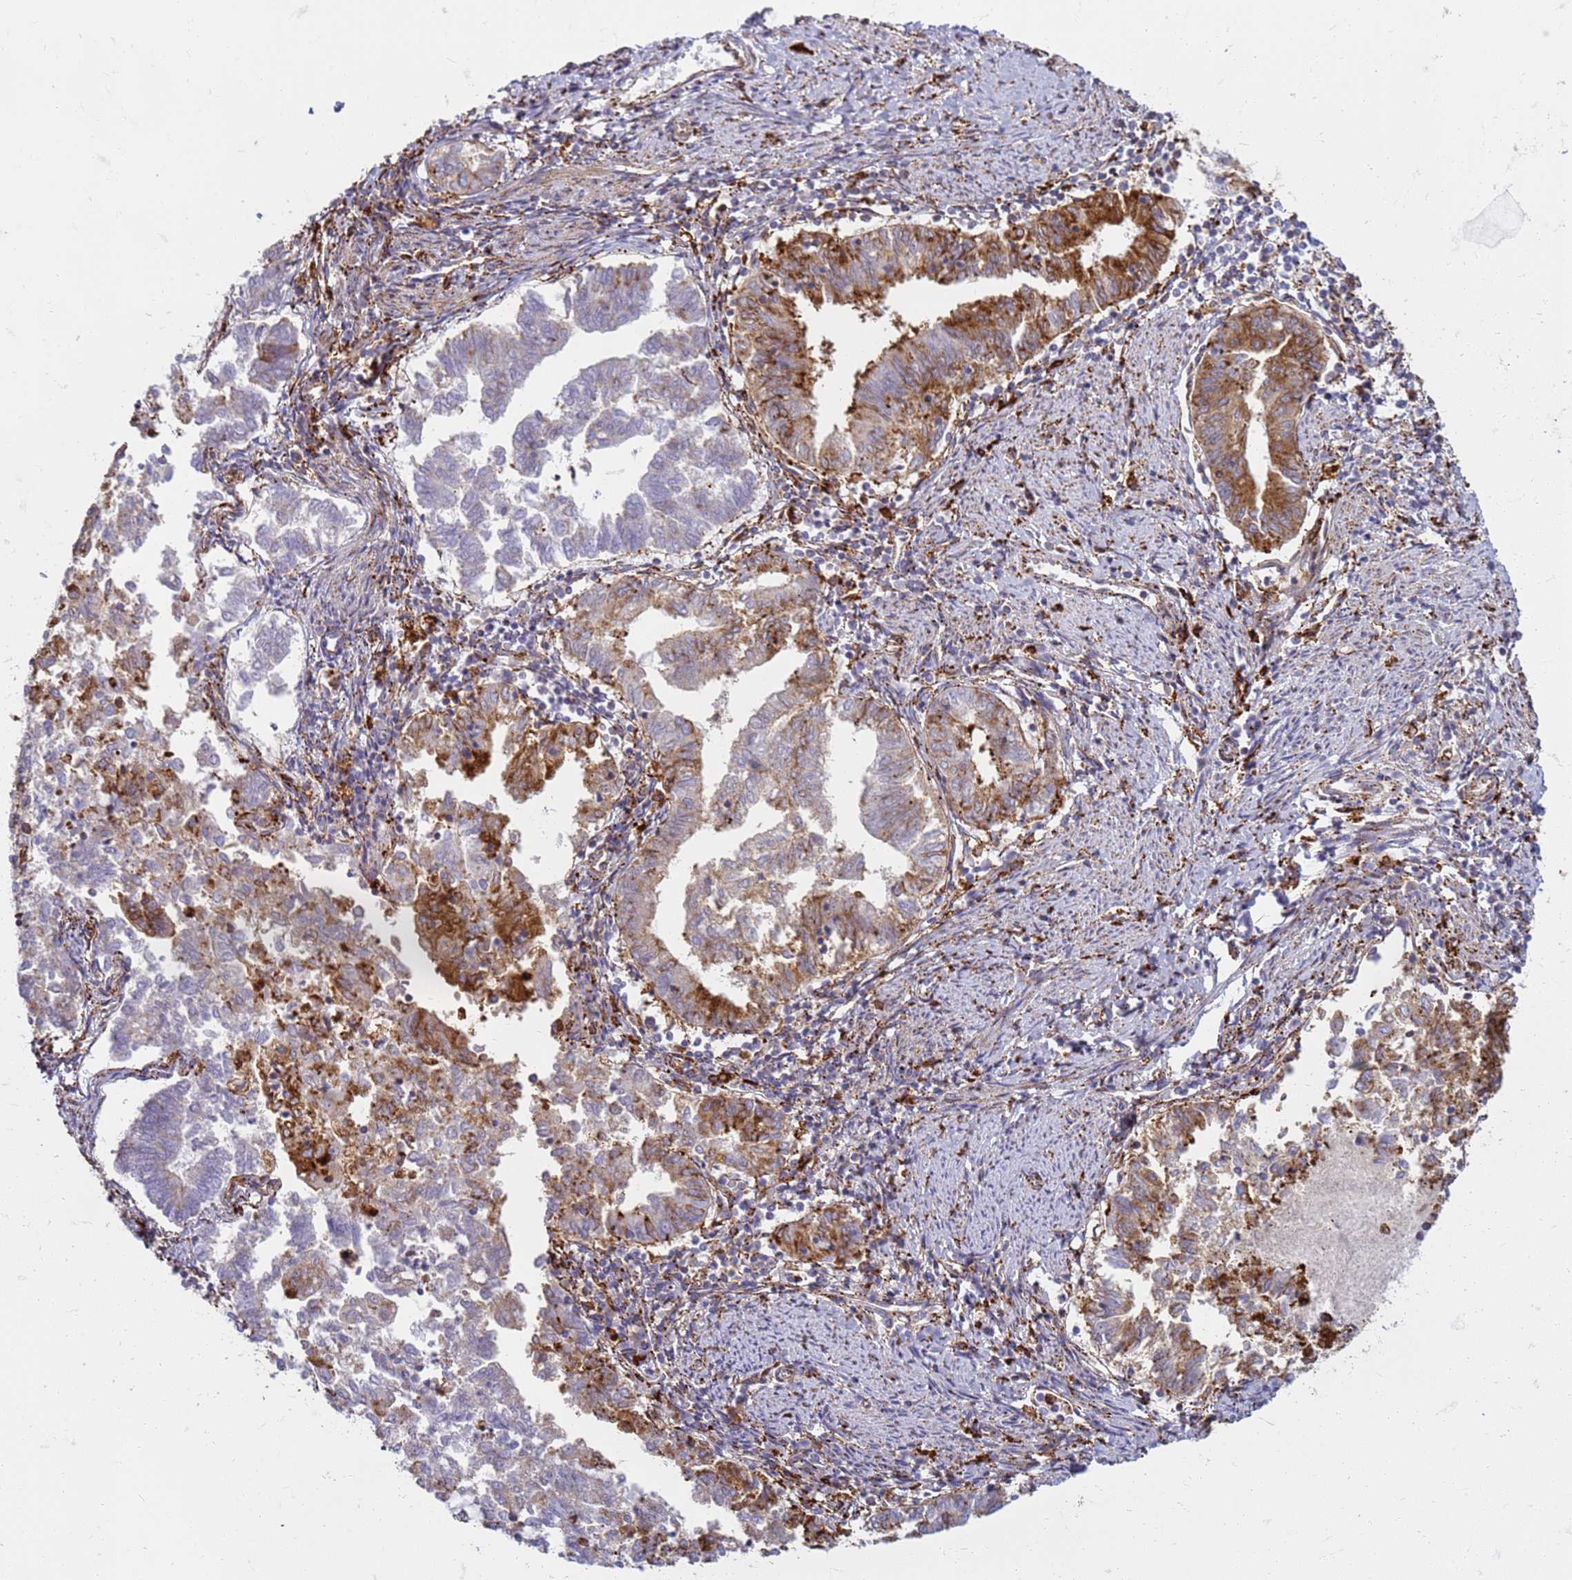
{"staining": {"intensity": "moderate", "quantity": "25%-75%", "location": "cytoplasmic/membranous"}, "tissue": "endometrial cancer", "cell_type": "Tumor cells", "image_type": "cancer", "snomed": [{"axis": "morphology", "description": "Adenocarcinoma, NOS"}, {"axis": "topography", "description": "Endometrium"}], "caption": "A brown stain labels moderate cytoplasmic/membranous expression of a protein in adenocarcinoma (endometrial) tumor cells.", "gene": "PDK3", "patient": {"sex": "female", "age": 79}}